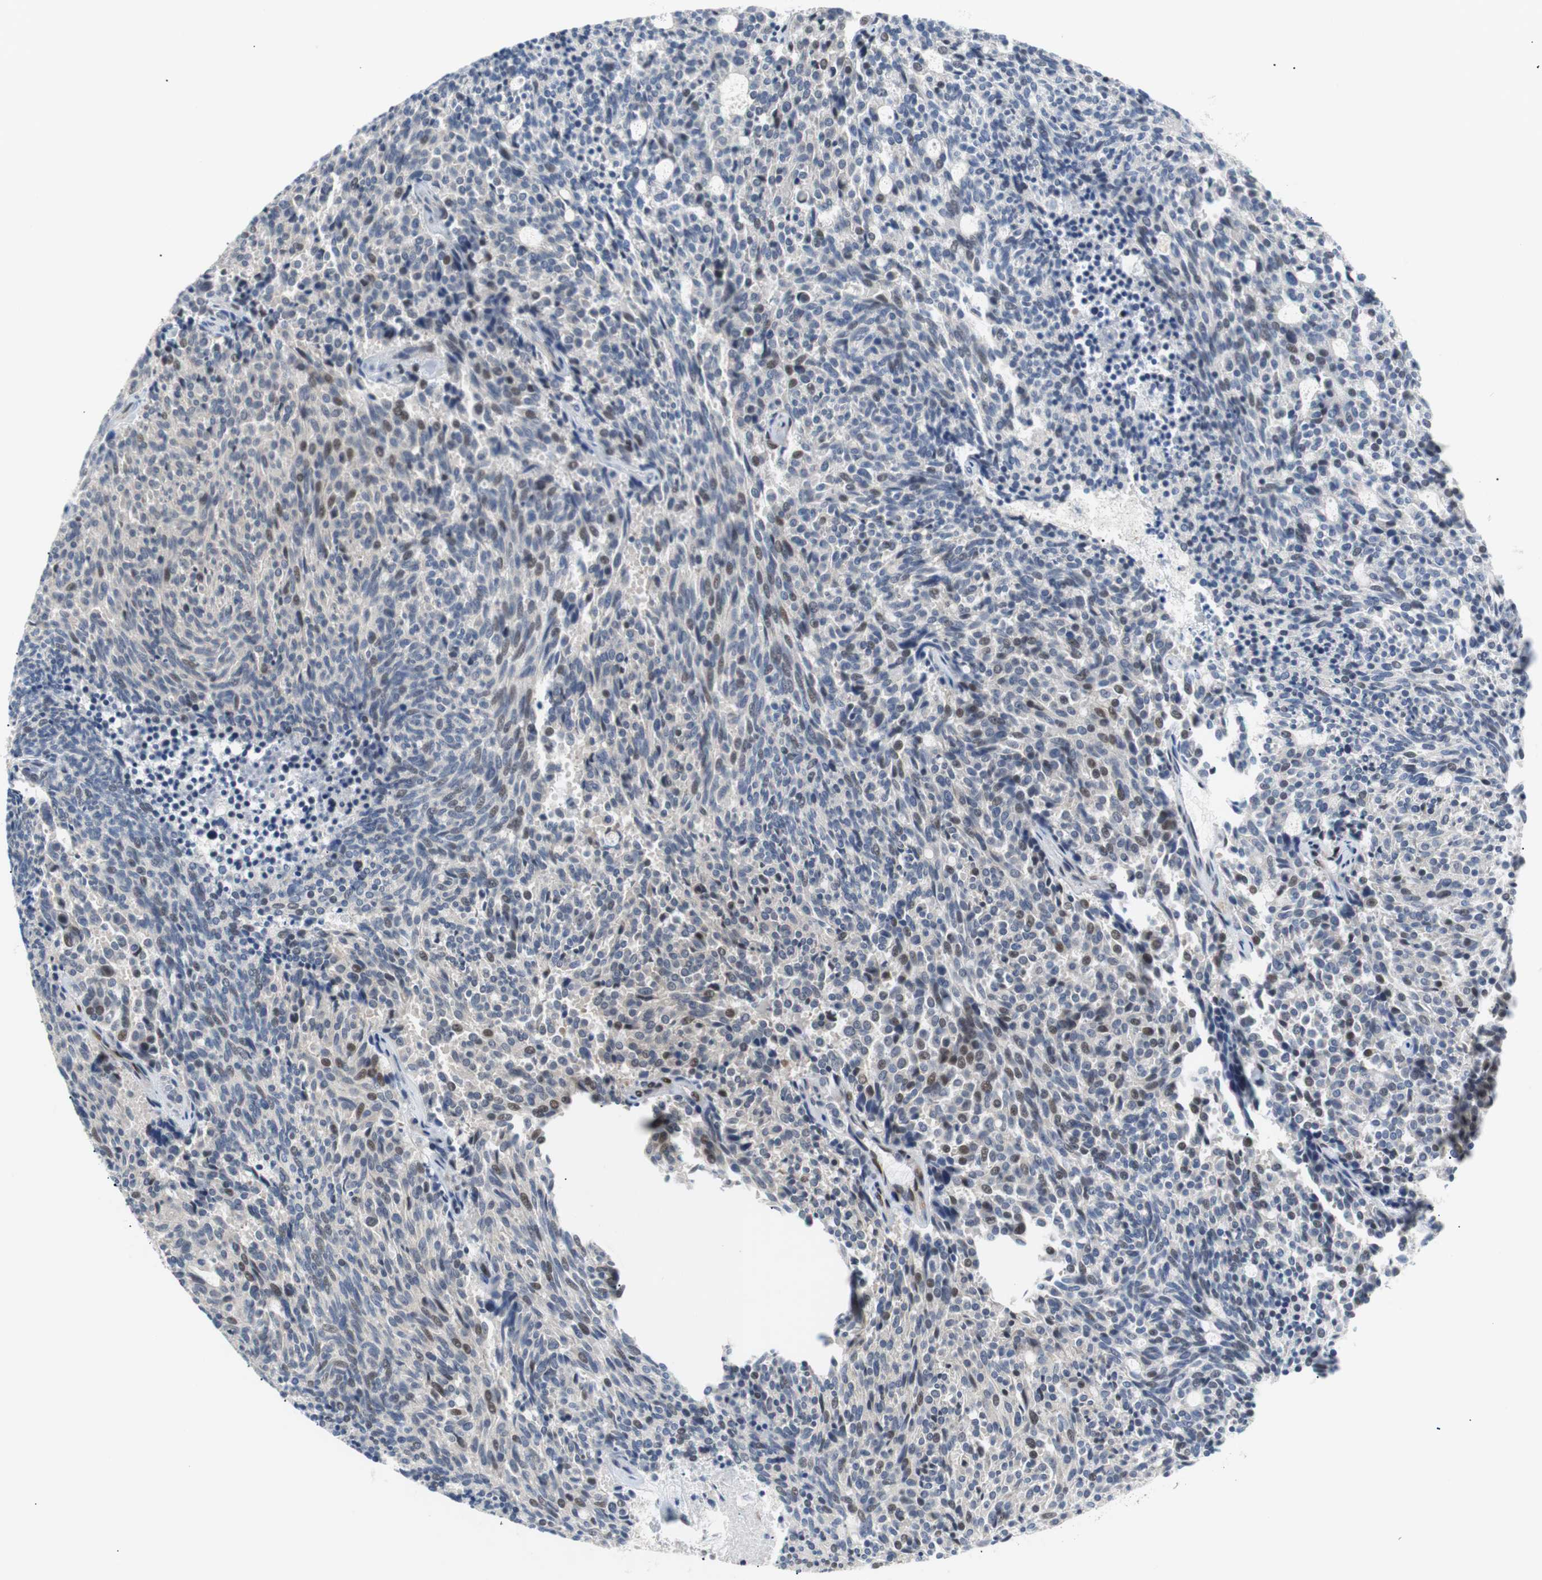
{"staining": {"intensity": "weak", "quantity": "25%-75%", "location": "nuclear"}, "tissue": "carcinoid", "cell_type": "Tumor cells", "image_type": "cancer", "snomed": [{"axis": "morphology", "description": "Carcinoid, malignant, NOS"}, {"axis": "topography", "description": "Pancreas"}], "caption": "Carcinoid (malignant) stained for a protein (brown) shows weak nuclear positive staining in approximately 25%-75% of tumor cells.", "gene": "MAP2K4", "patient": {"sex": "female", "age": 54}}